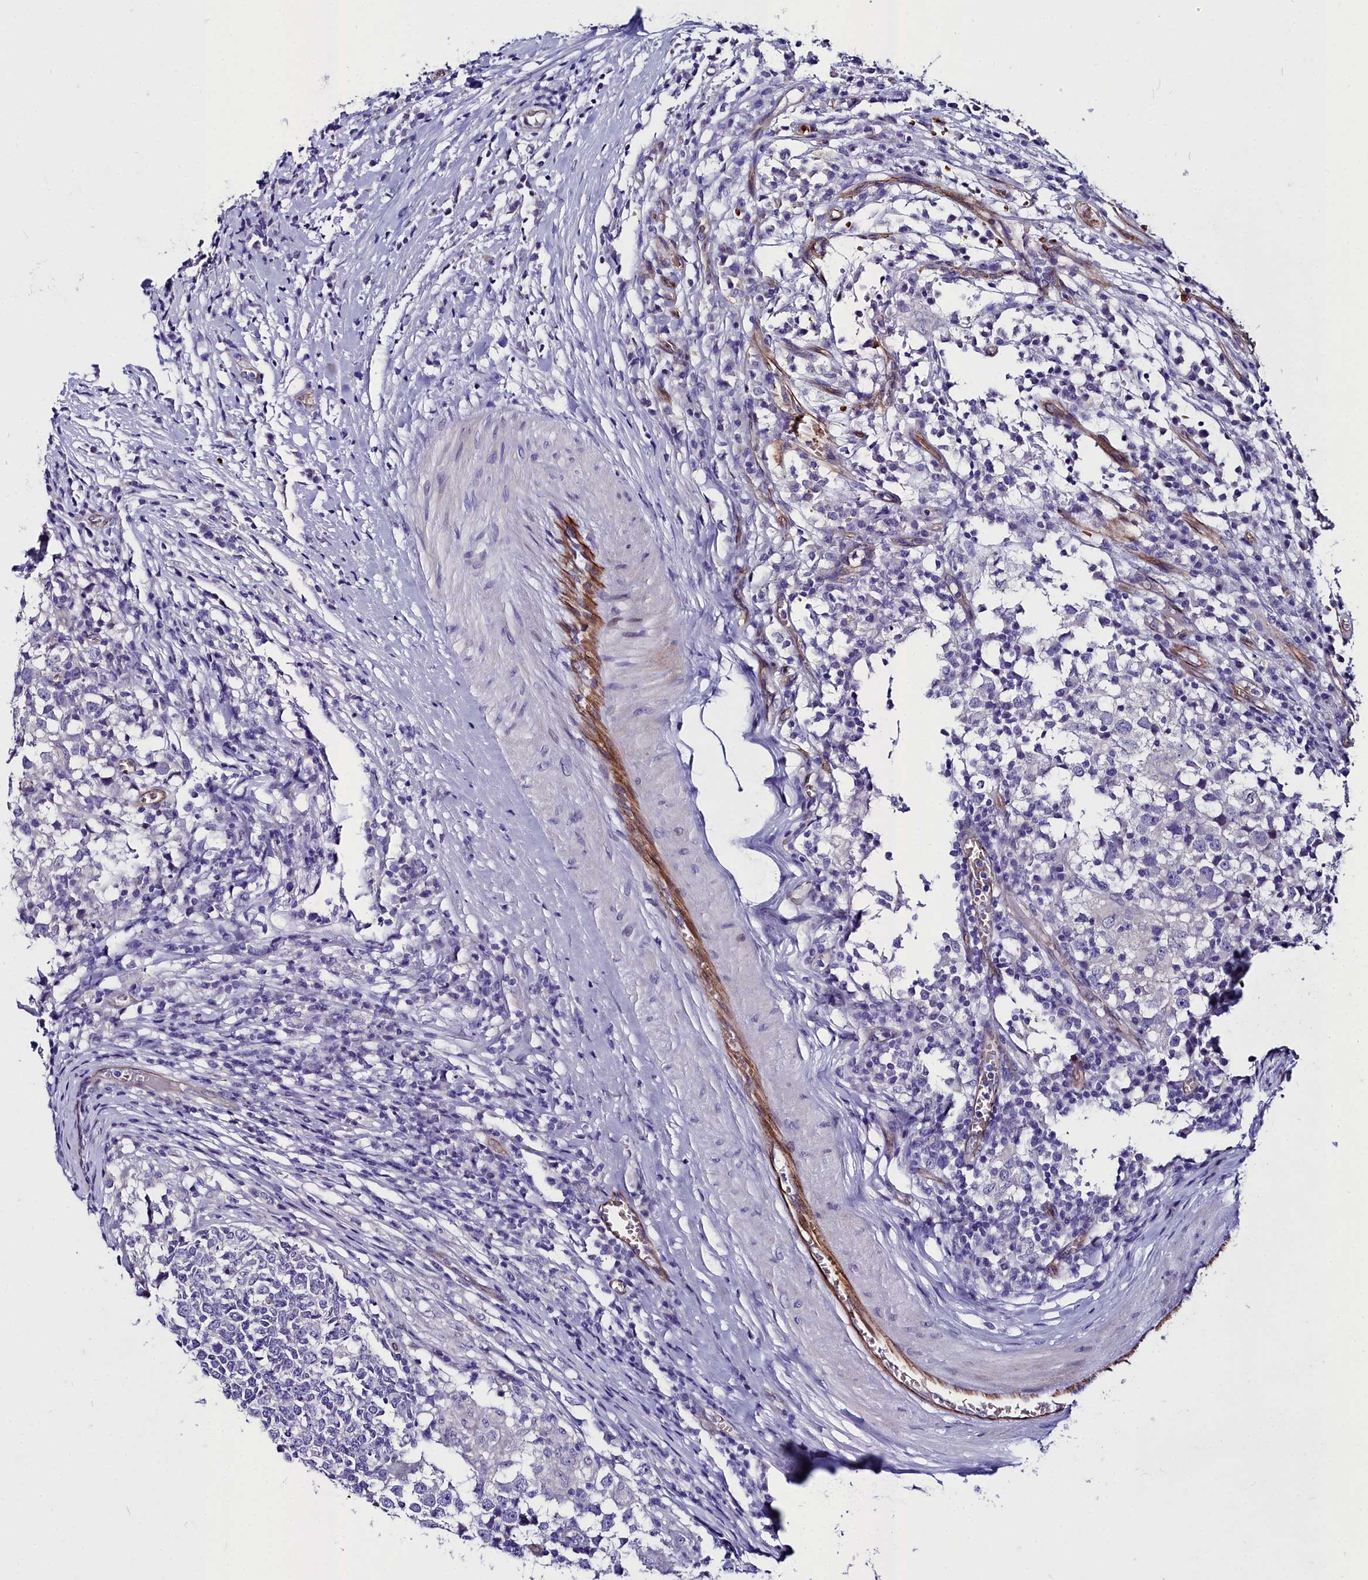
{"staining": {"intensity": "negative", "quantity": "none", "location": "none"}, "tissue": "testis cancer", "cell_type": "Tumor cells", "image_type": "cancer", "snomed": [{"axis": "morphology", "description": "Seminoma, NOS"}, {"axis": "topography", "description": "Testis"}], "caption": "This is an immunohistochemistry (IHC) histopathology image of seminoma (testis). There is no expression in tumor cells.", "gene": "CYP4F11", "patient": {"sex": "male", "age": 65}}